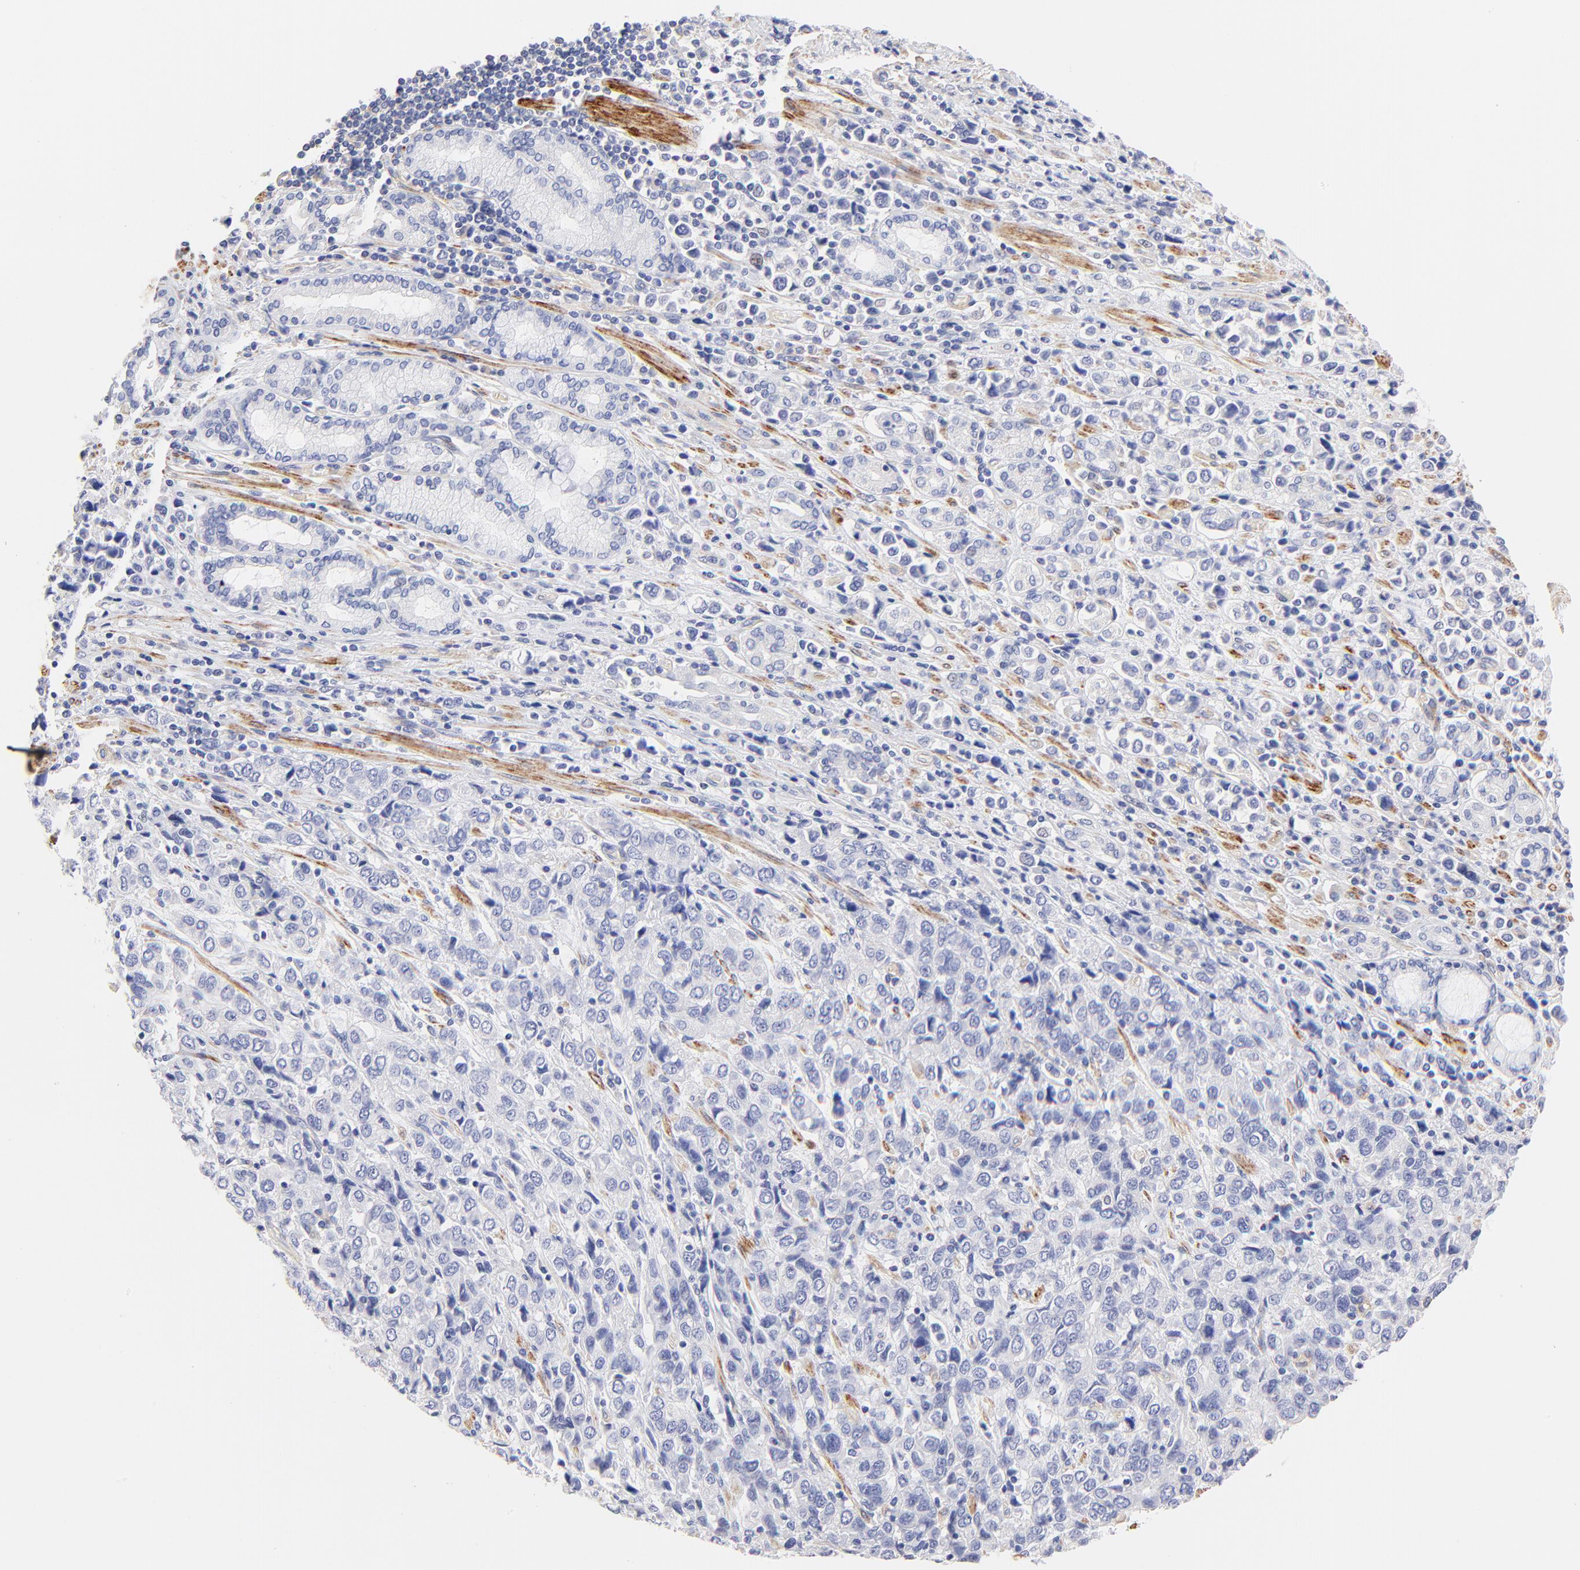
{"staining": {"intensity": "negative", "quantity": "none", "location": "none"}, "tissue": "stomach cancer", "cell_type": "Tumor cells", "image_type": "cancer", "snomed": [{"axis": "morphology", "description": "Adenocarcinoma, NOS"}, {"axis": "topography", "description": "Stomach, upper"}], "caption": "IHC of human stomach adenocarcinoma shows no staining in tumor cells.", "gene": "ACTRT1", "patient": {"sex": "male", "age": 76}}